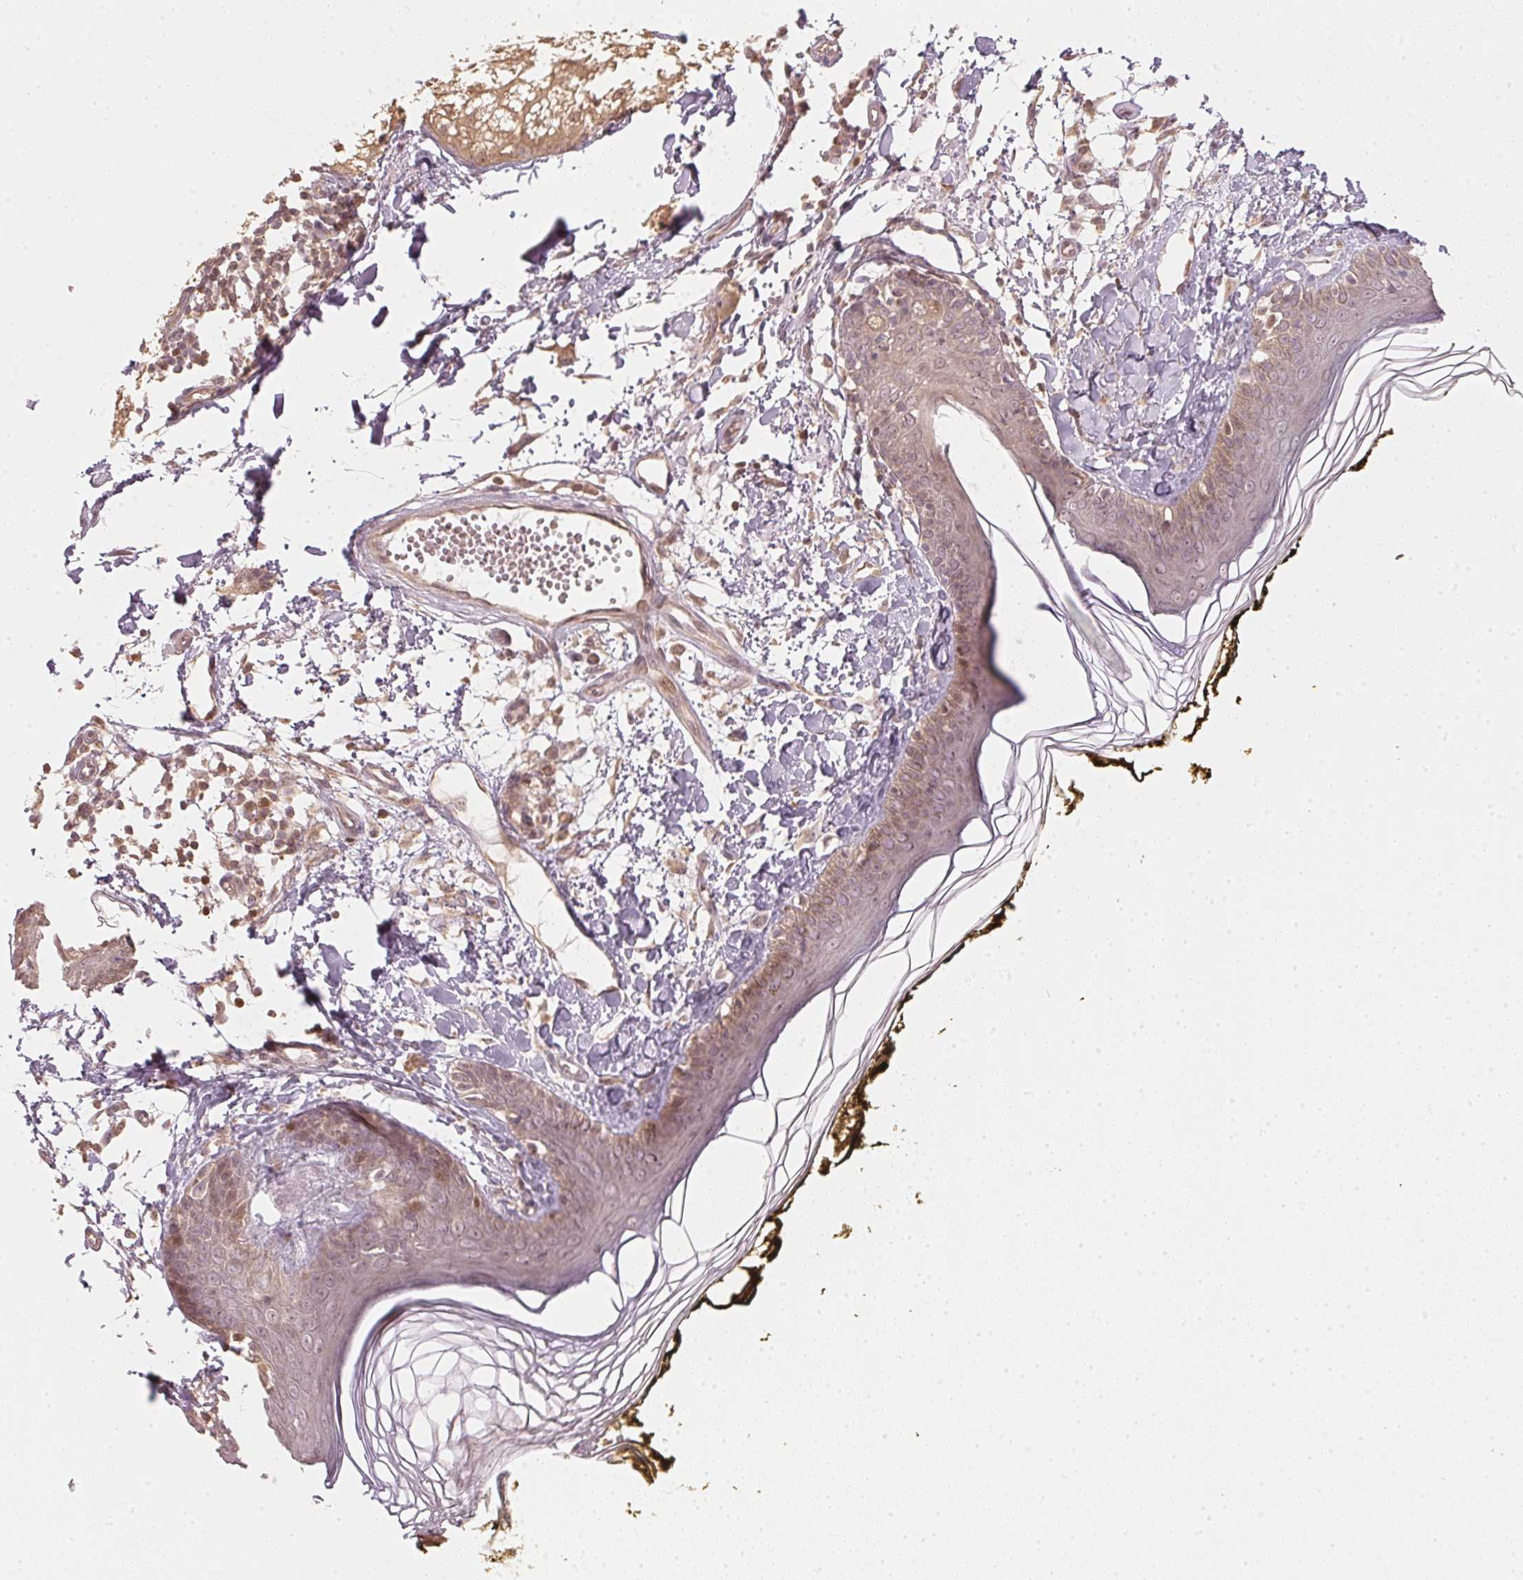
{"staining": {"intensity": "weak", "quantity": ">75%", "location": "cytoplasmic/membranous"}, "tissue": "skin", "cell_type": "Fibroblasts", "image_type": "normal", "snomed": [{"axis": "morphology", "description": "Normal tissue, NOS"}, {"axis": "topography", "description": "Skin"}], "caption": "A histopathology image of human skin stained for a protein reveals weak cytoplasmic/membranous brown staining in fibroblasts.", "gene": "UBE2L3", "patient": {"sex": "male", "age": 76}}